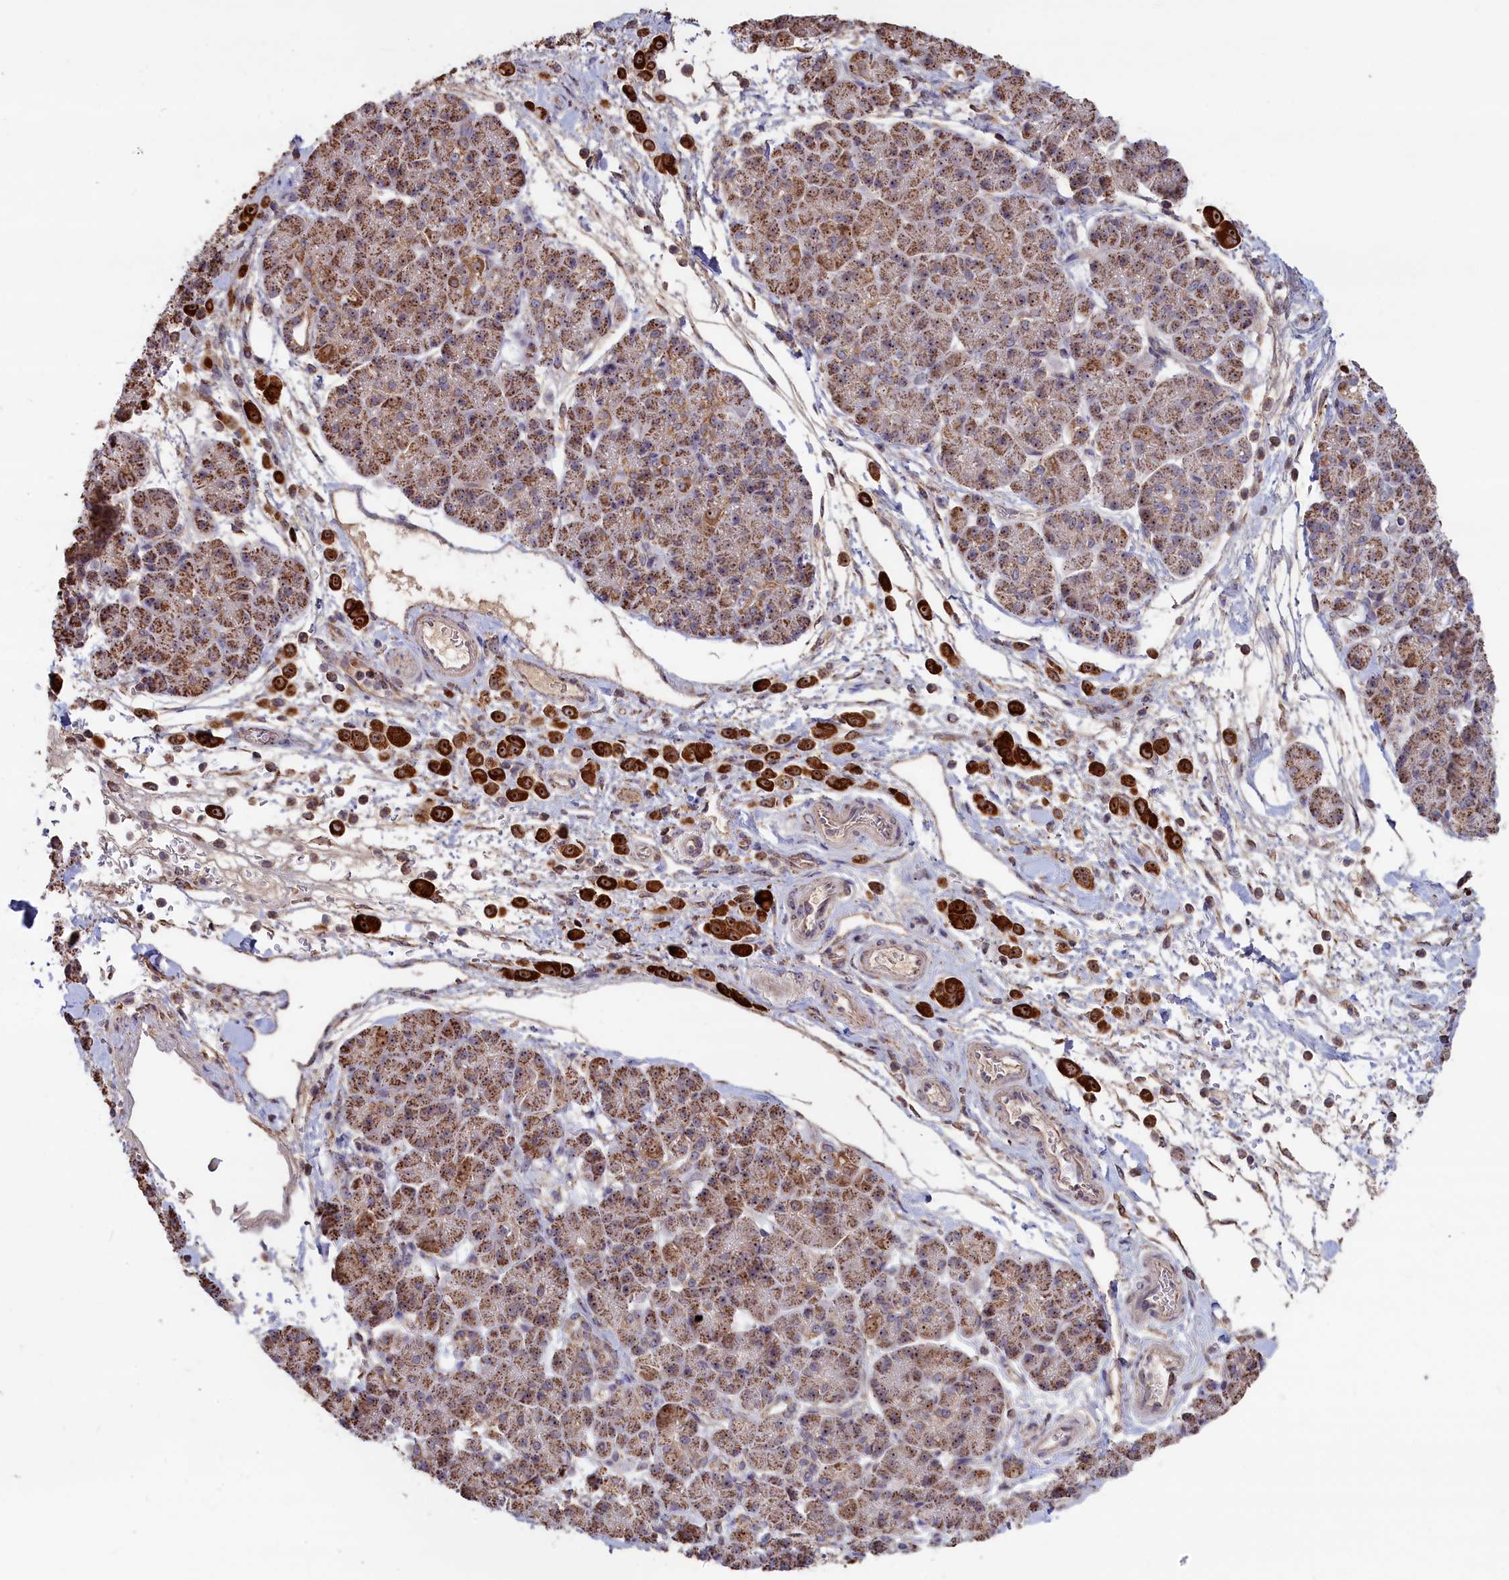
{"staining": {"intensity": "strong", "quantity": ">75%", "location": "cytoplasmic/membranous,nuclear"}, "tissue": "pancreatic cancer", "cell_type": "Tumor cells", "image_type": "cancer", "snomed": [{"axis": "morphology", "description": "Normal tissue, NOS"}, {"axis": "morphology", "description": "Adenocarcinoma, NOS"}, {"axis": "topography", "description": "Pancreas"}], "caption": "Pancreatic cancer (adenocarcinoma) tissue displays strong cytoplasmic/membranous and nuclear staining in approximately >75% of tumor cells, visualized by immunohistochemistry.", "gene": "ZNF816", "patient": {"sex": "female", "age": 64}}